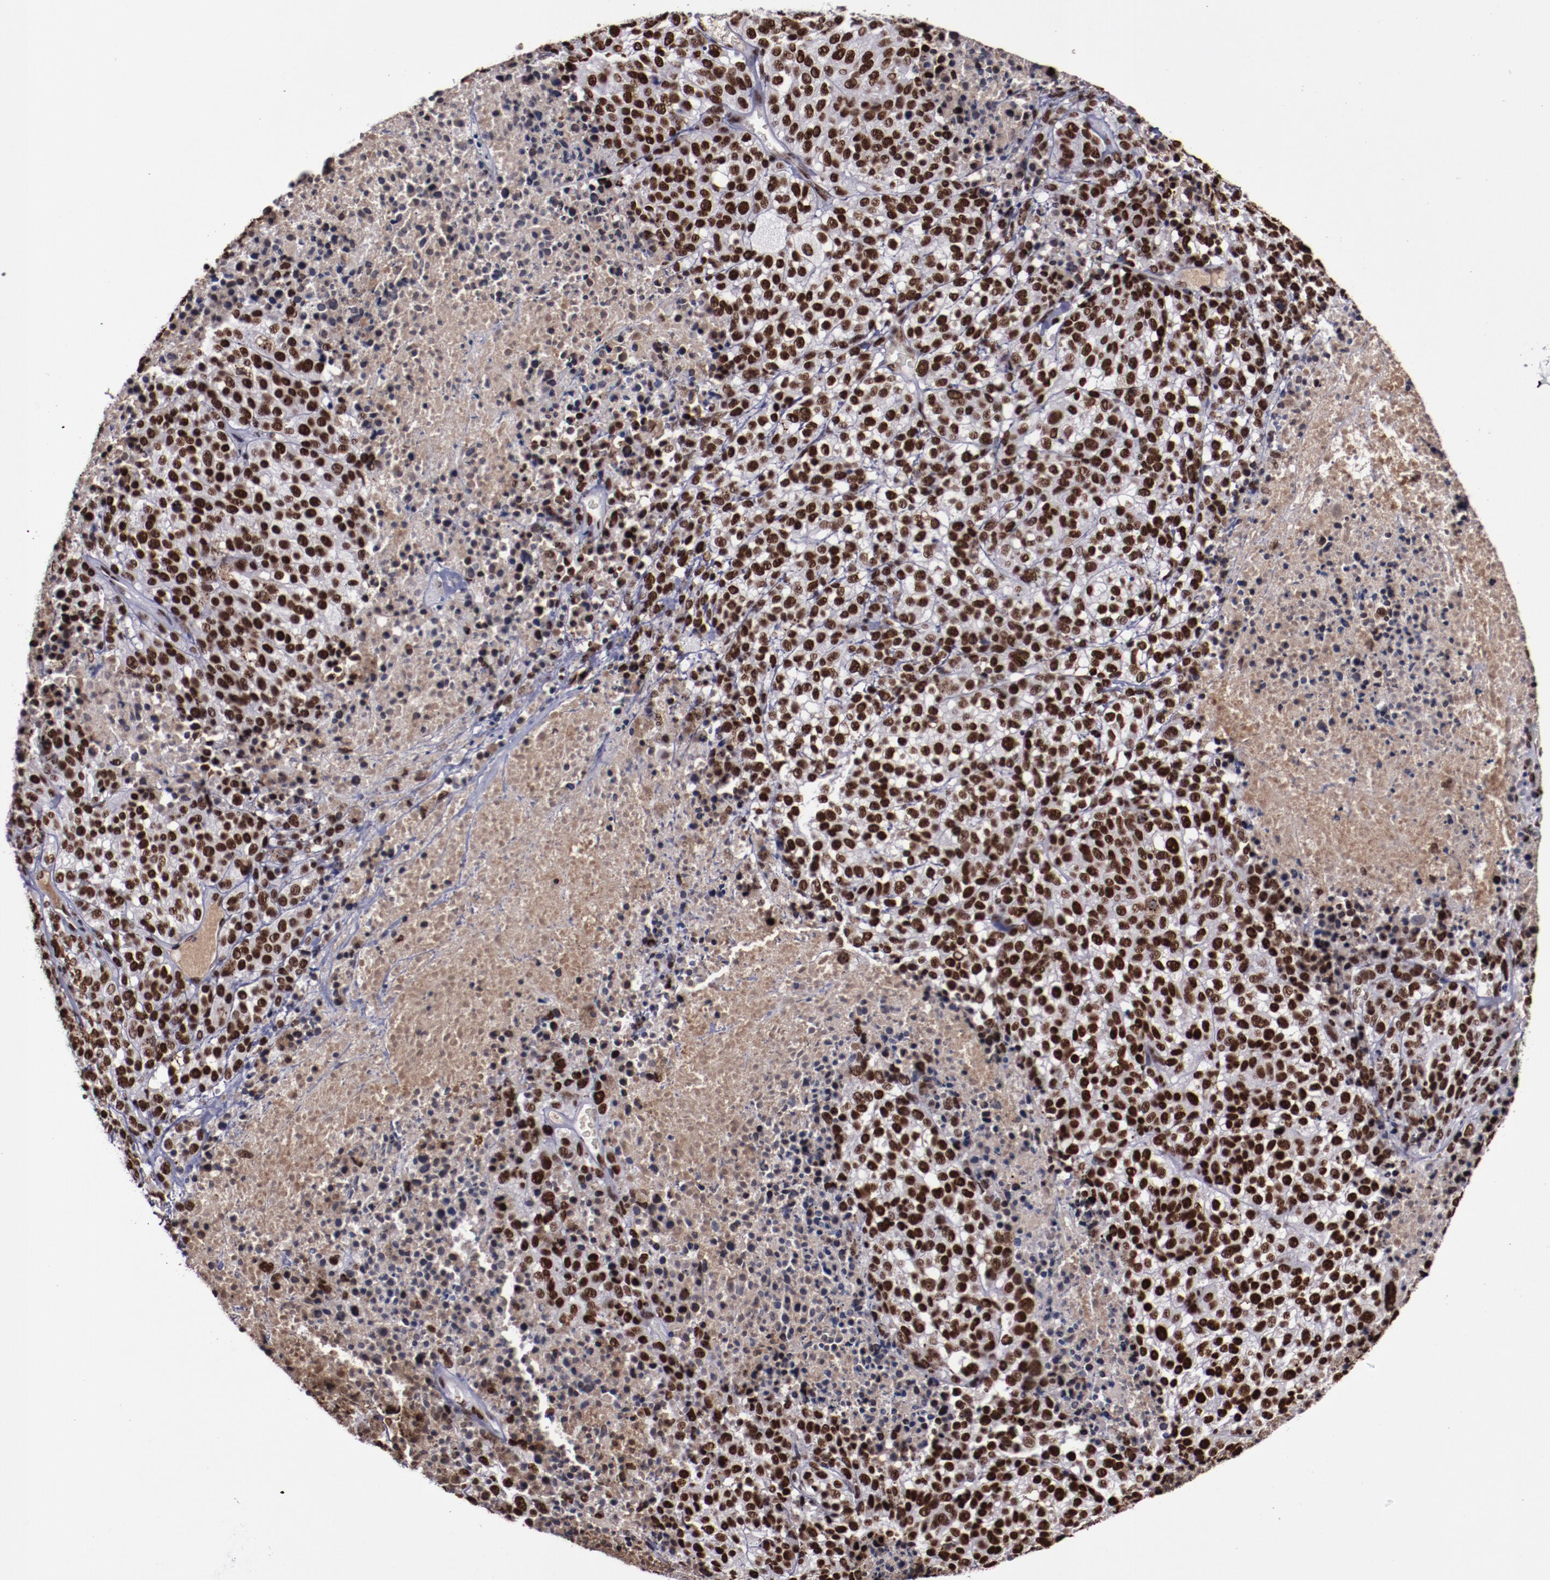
{"staining": {"intensity": "strong", "quantity": ">75%", "location": "nuclear"}, "tissue": "melanoma", "cell_type": "Tumor cells", "image_type": "cancer", "snomed": [{"axis": "morphology", "description": "Malignant melanoma, Metastatic site"}, {"axis": "topography", "description": "Cerebral cortex"}], "caption": "DAB immunohistochemical staining of melanoma reveals strong nuclear protein positivity in approximately >75% of tumor cells.", "gene": "ERH", "patient": {"sex": "female", "age": 52}}